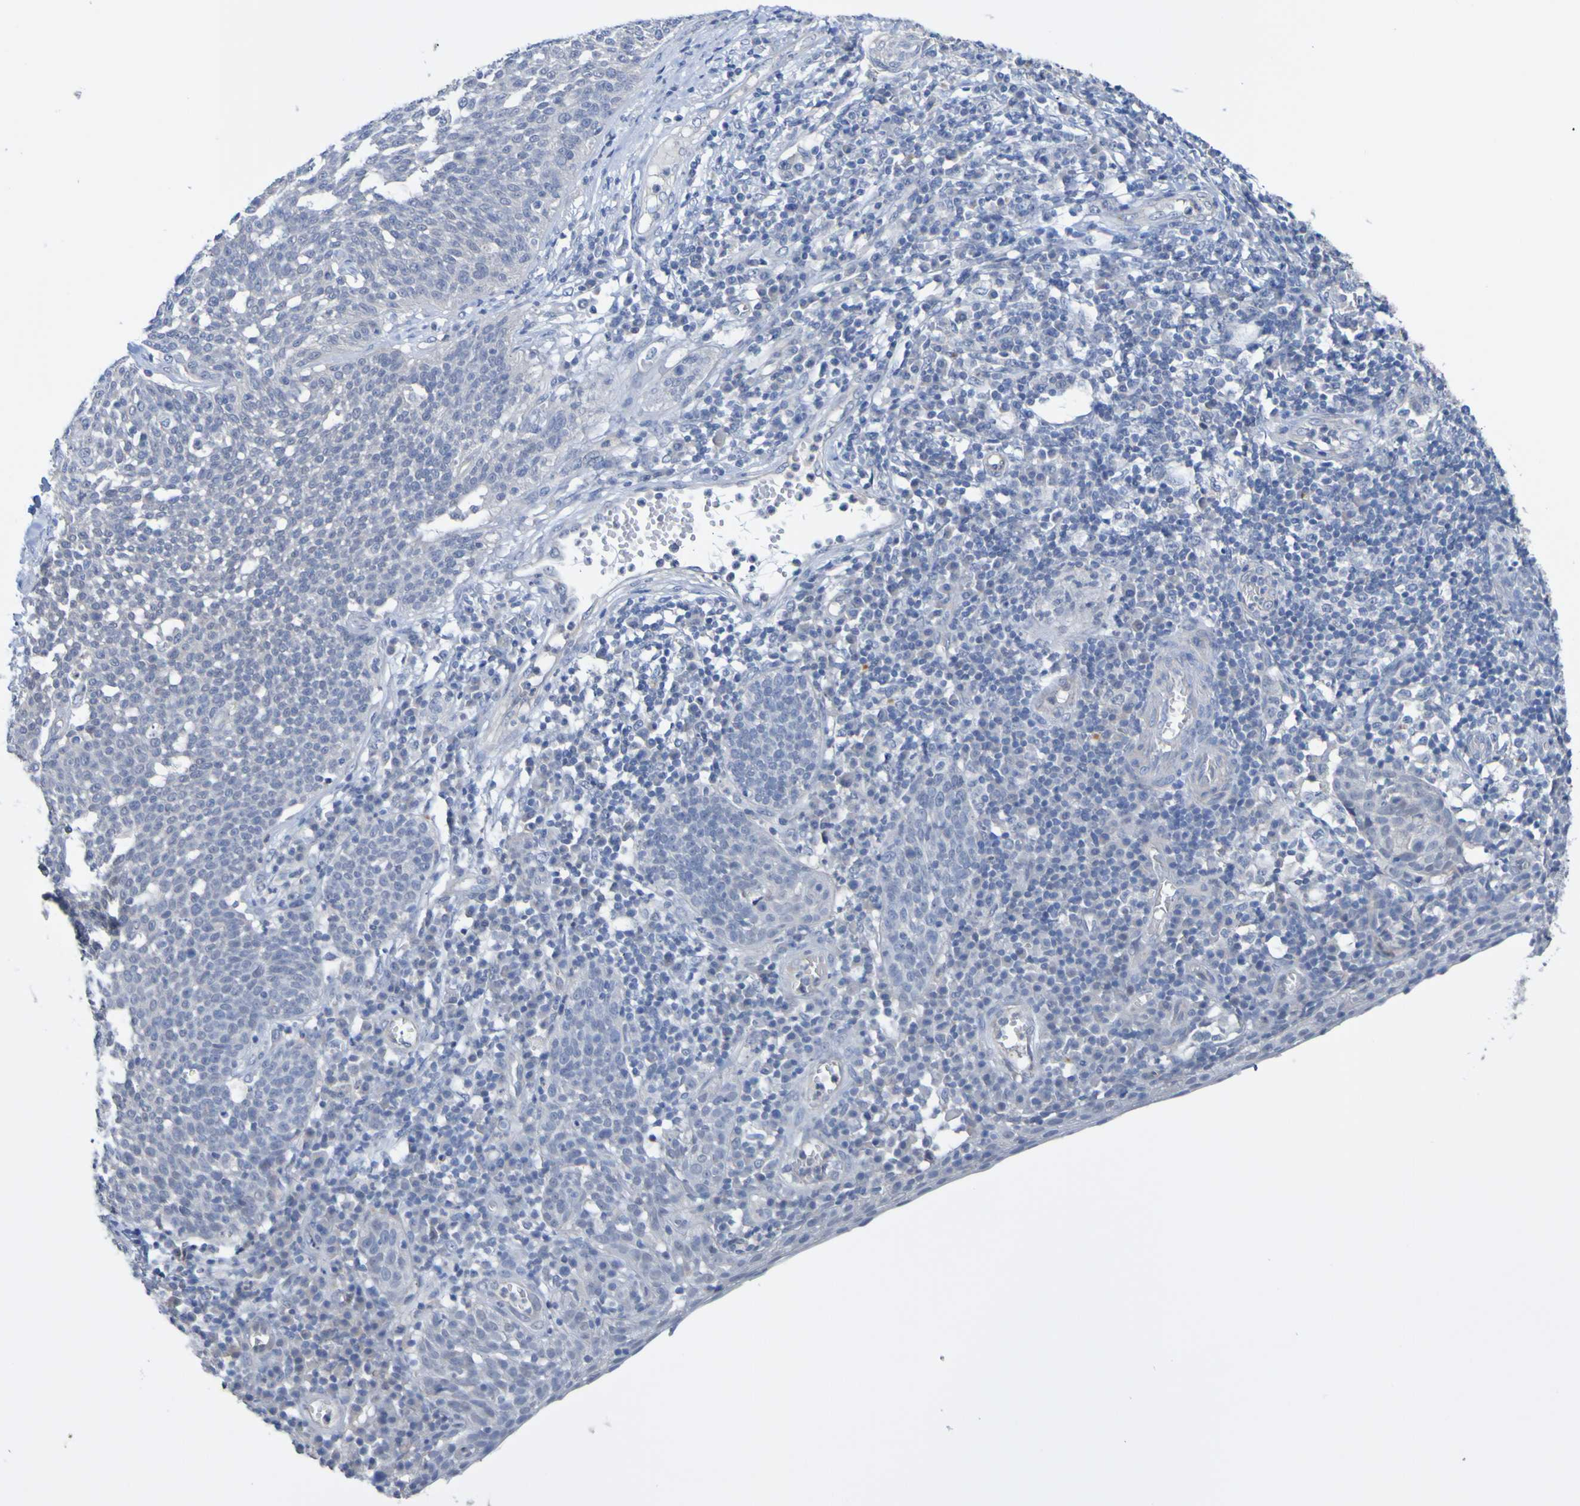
{"staining": {"intensity": "negative", "quantity": "none", "location": "none"}, "tissue": "cervical cancer", "cell_type": "Tumor cells", "image_type": "cancer", "snomed": [{"axis": "morphology", "description": "Squamous cell carcinoma, NOS"}, {"axis": "topography", "description": "Cervix"}], "caption": "Squamous cell carcinoma (cervical) stained for a protein using immunohistochemistry displays no staining tumor cells.", "gene": "ACMSD", "patient": {"sex": "female", "age": 34}}